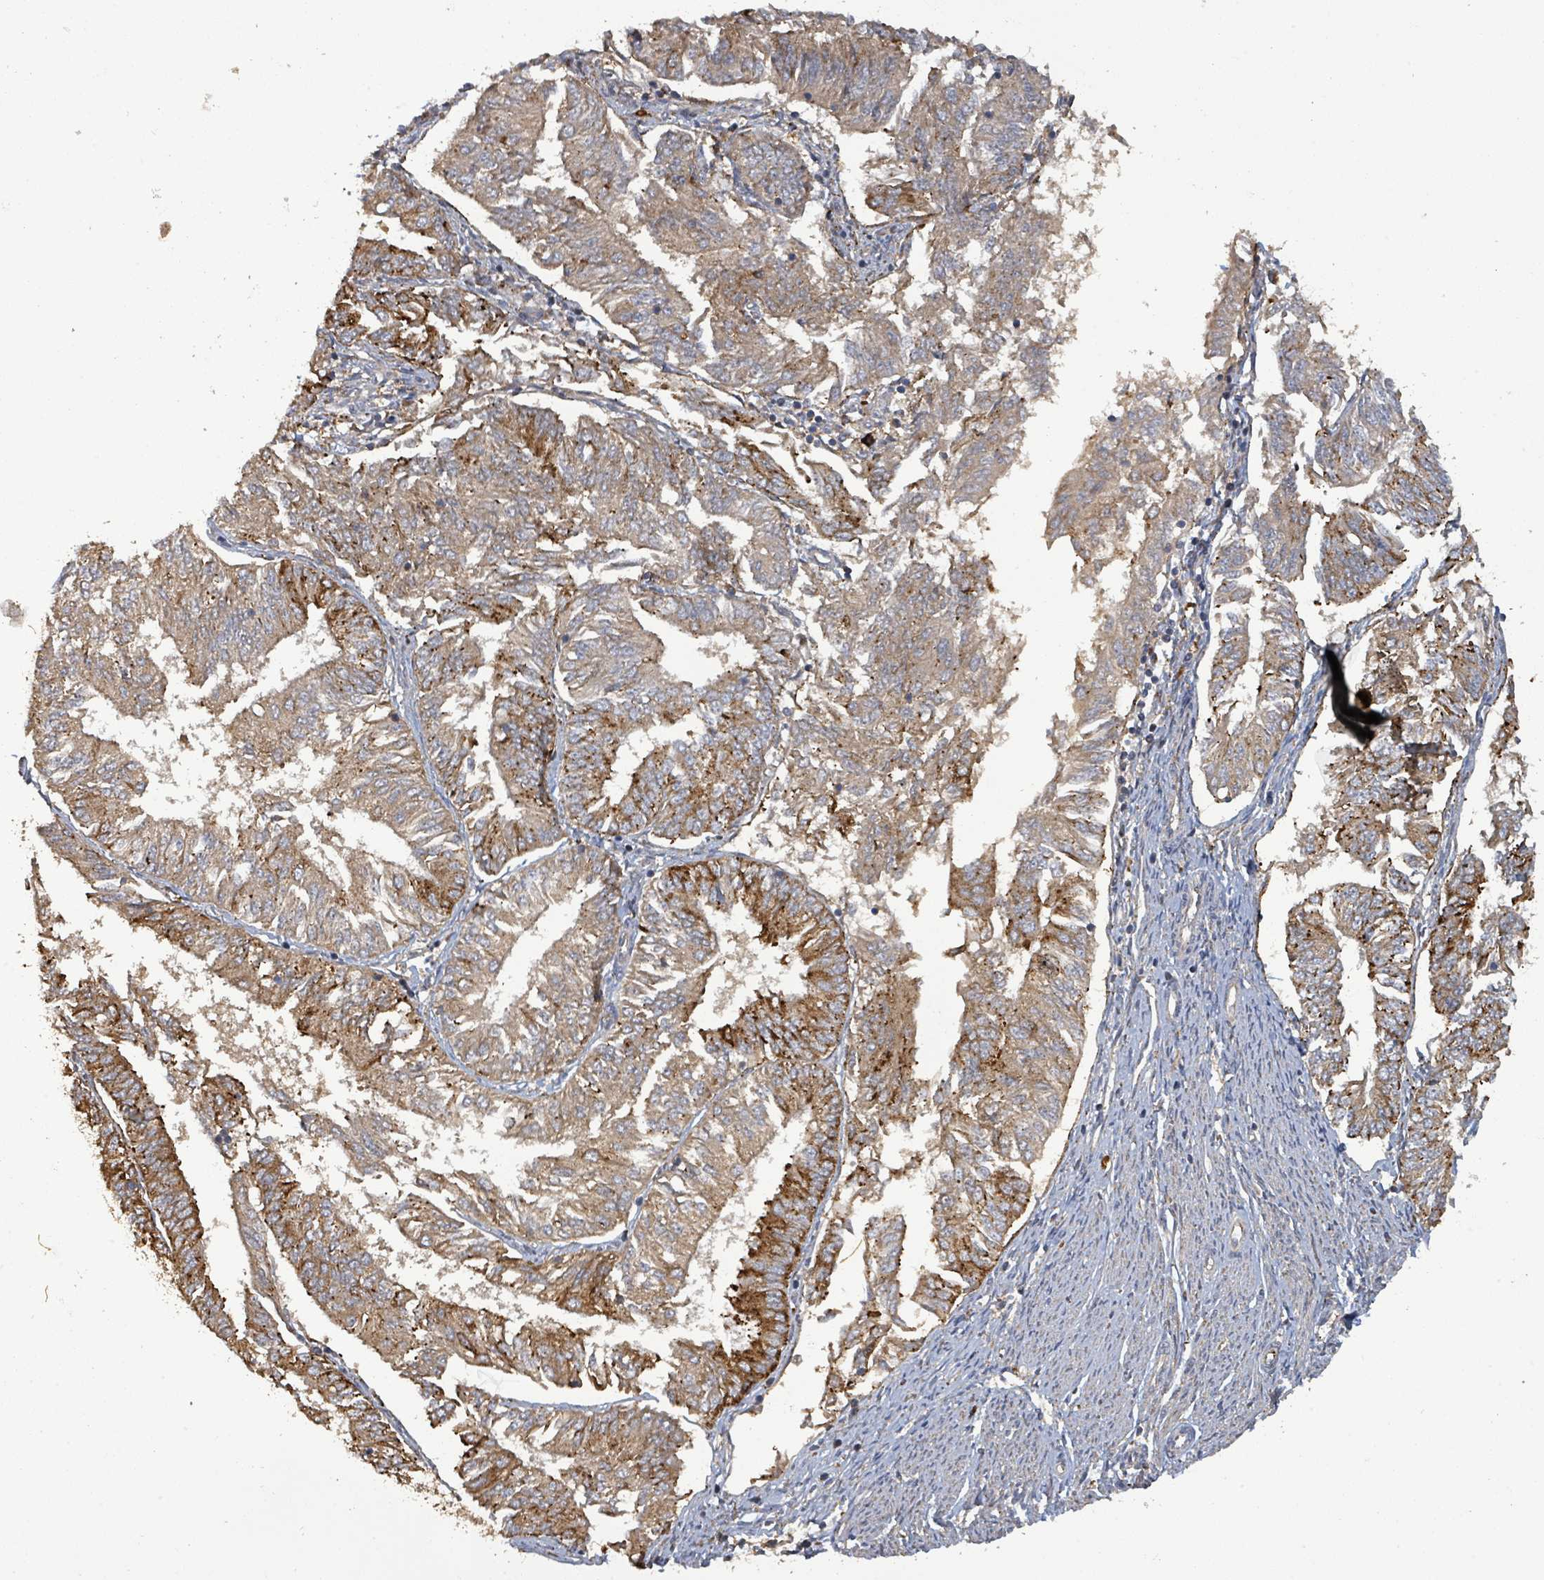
{"staining": {"intensity": "strong", "quantity": ">75%", "location": "cytoplasmic/membranous"}, "tissue": "endometrial cancer", "cell_type": "Tumor cells", "image_type": "cancer", "snomed": [{"axis": "morphology", "description": "Adenocarcinoma, NOS"}, {"axis": "topography", "description": "Endometrium"}], "caption": "Endometrial adenocarcinoma tissue reveals strong cytoplasmic/membranous expression in approximately >75% of tumor cells (Brightfield microscopy of DAB IHC at high magnification).", "gene": "STARD4", "patient": {"sex": "female", "age": 58}}